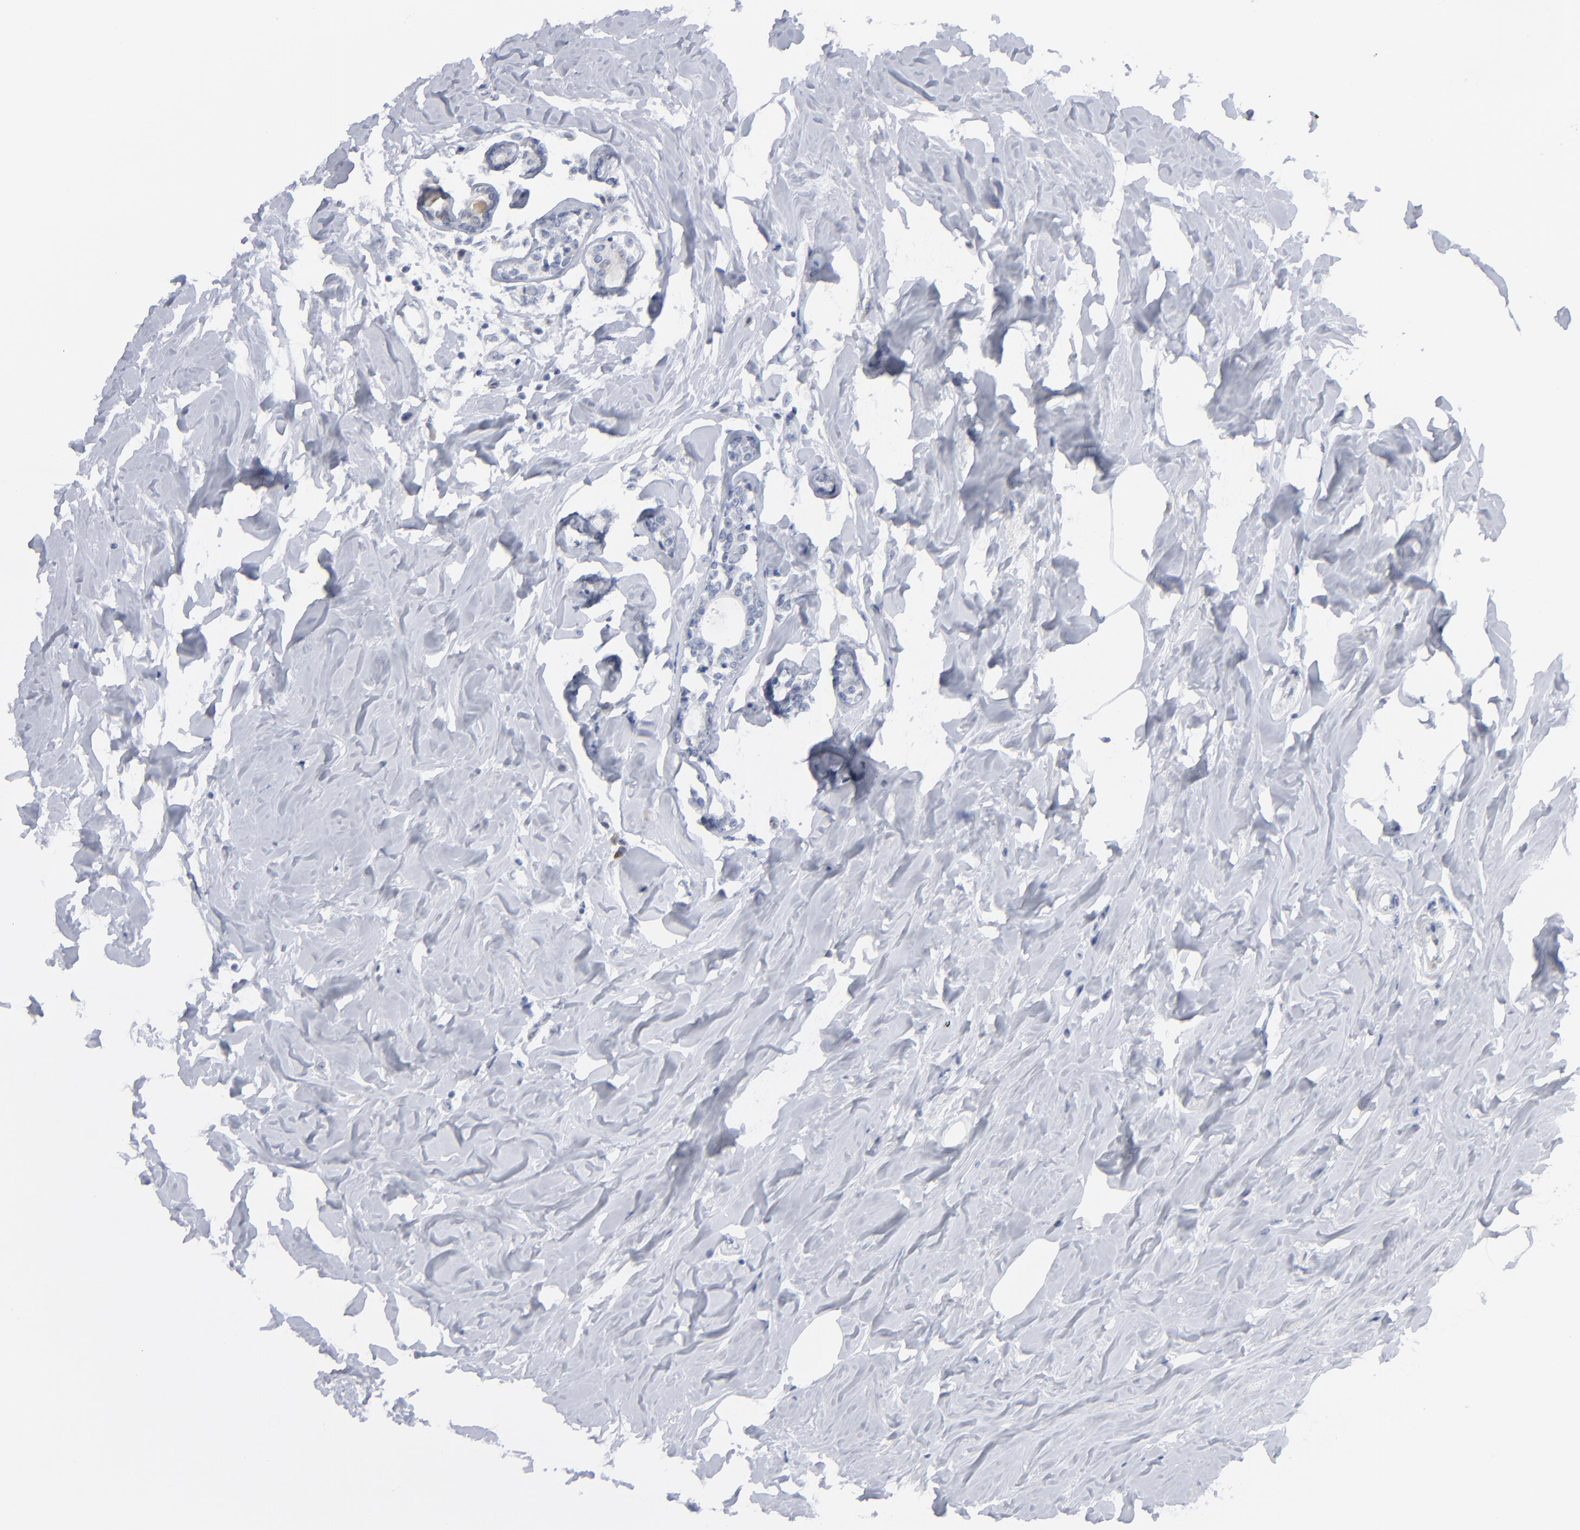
{"staining": {"intensity": "negative", "quantity": "none", "location": "none"}, "tissue": "breast cancer", "cell_type": "Tumor cells", "image_type": "cancer", "snomed": [{"axis": "morphology", "description": "Lobular carcinoma"}, {"axis": "topography", "description": "Breast"}], "caption": "High magnification brightfield microscopy of breast cancer (lobular carcinoma) stained with DAB (brown) and counterstained with hematoxylin (blue): tumor cells show no significant staining.", "gene": "NUP88", "patient": {"sex": "female", "age": 51}}